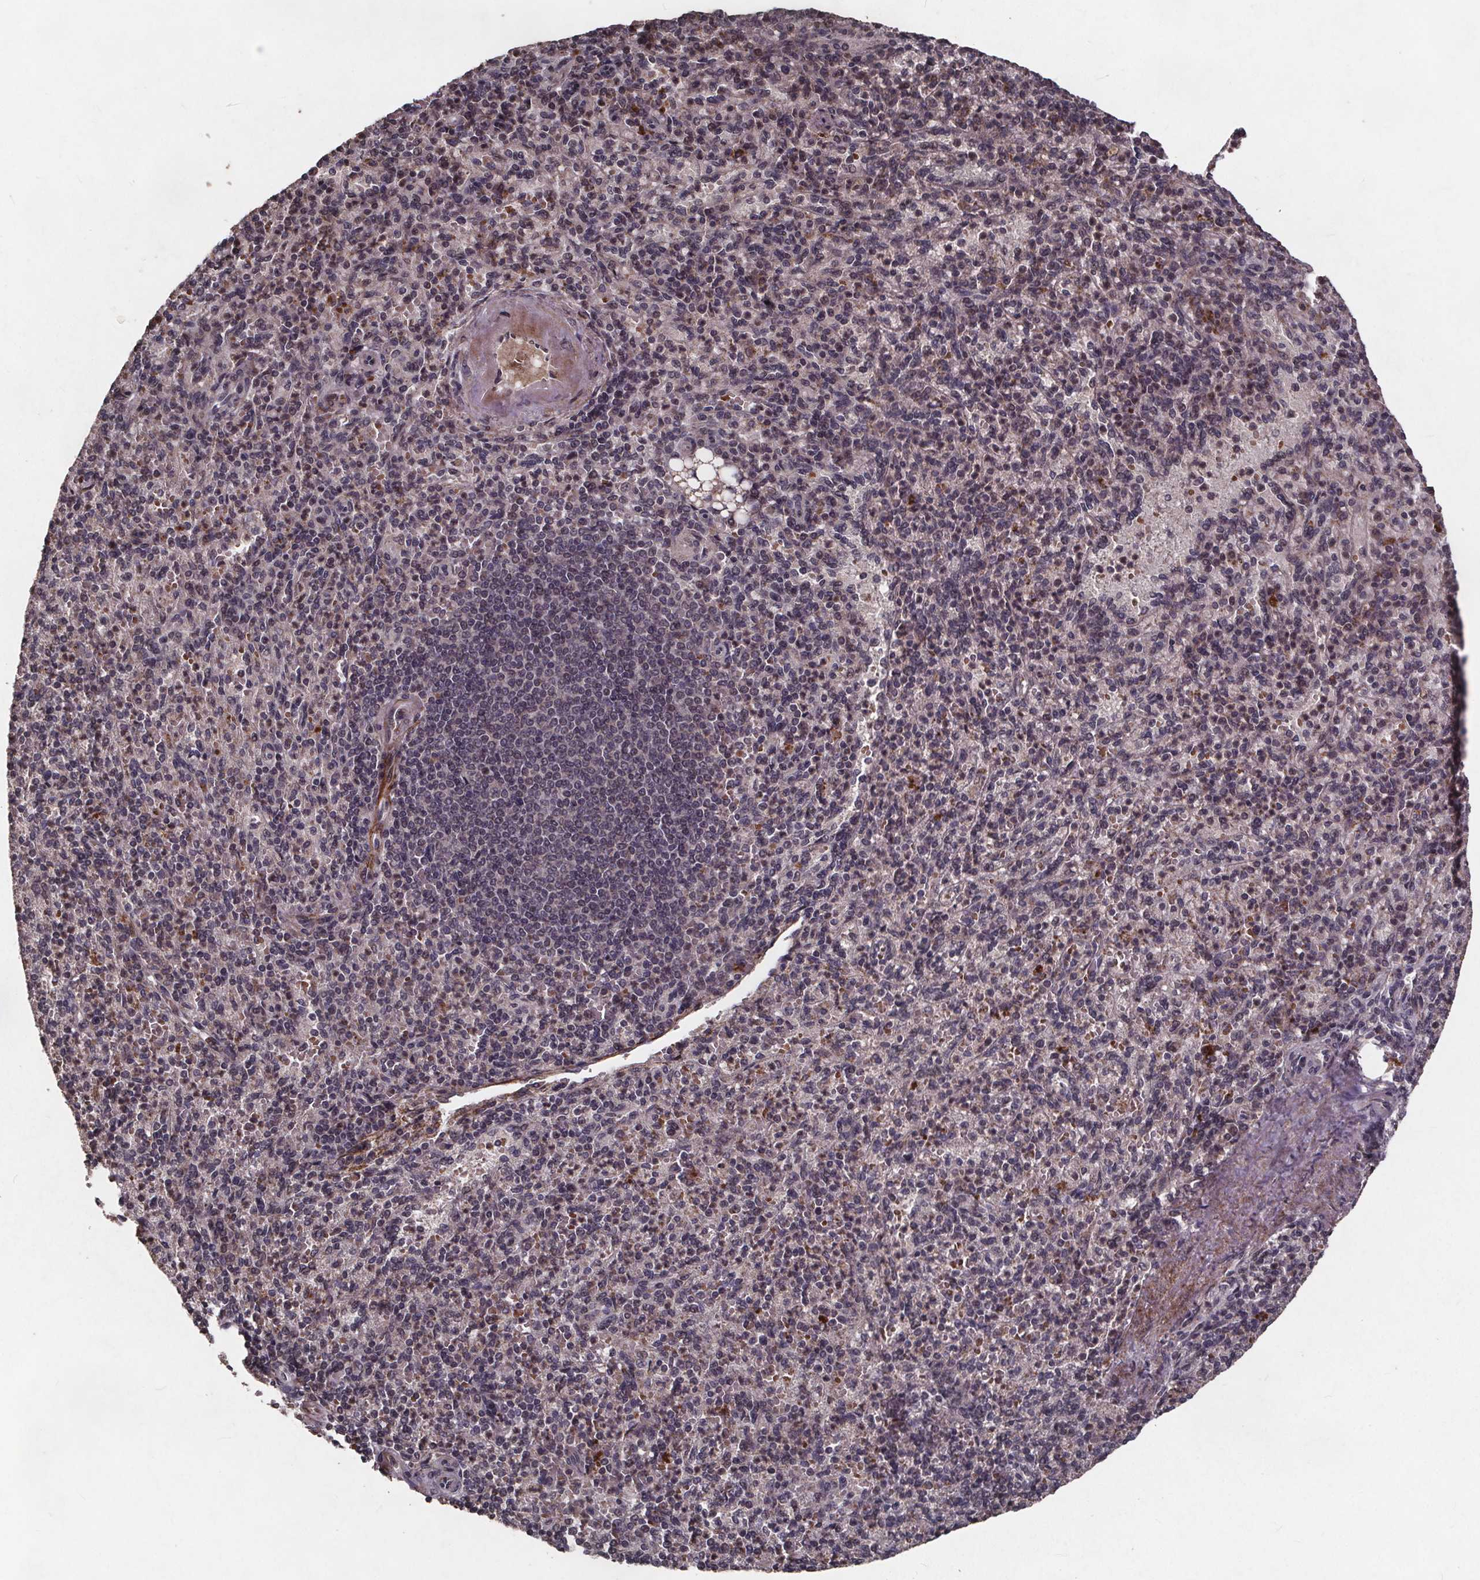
{"staining": {"intensity": "negative", "quantity": "none", "location": "none"}, "tissue": "spleen", "cell_type": "Cells in red pulp", "image_type": "normal", "snomed": [{"axis": "morphology", "description": "Normal tissue, NOS"}, {"axis": "topography", "description": "Spleen"}], "caption": "Normal spleen was stained to show a protein in brown. There is no significant staining in cells in red pulp. (DAB (3,3'-diaminobenzidine) immunohistochemistry visualized using brightfield microscopy, high magnification).", "gene": "GPX3", "patient": {"sex": "female", "age": 74}}